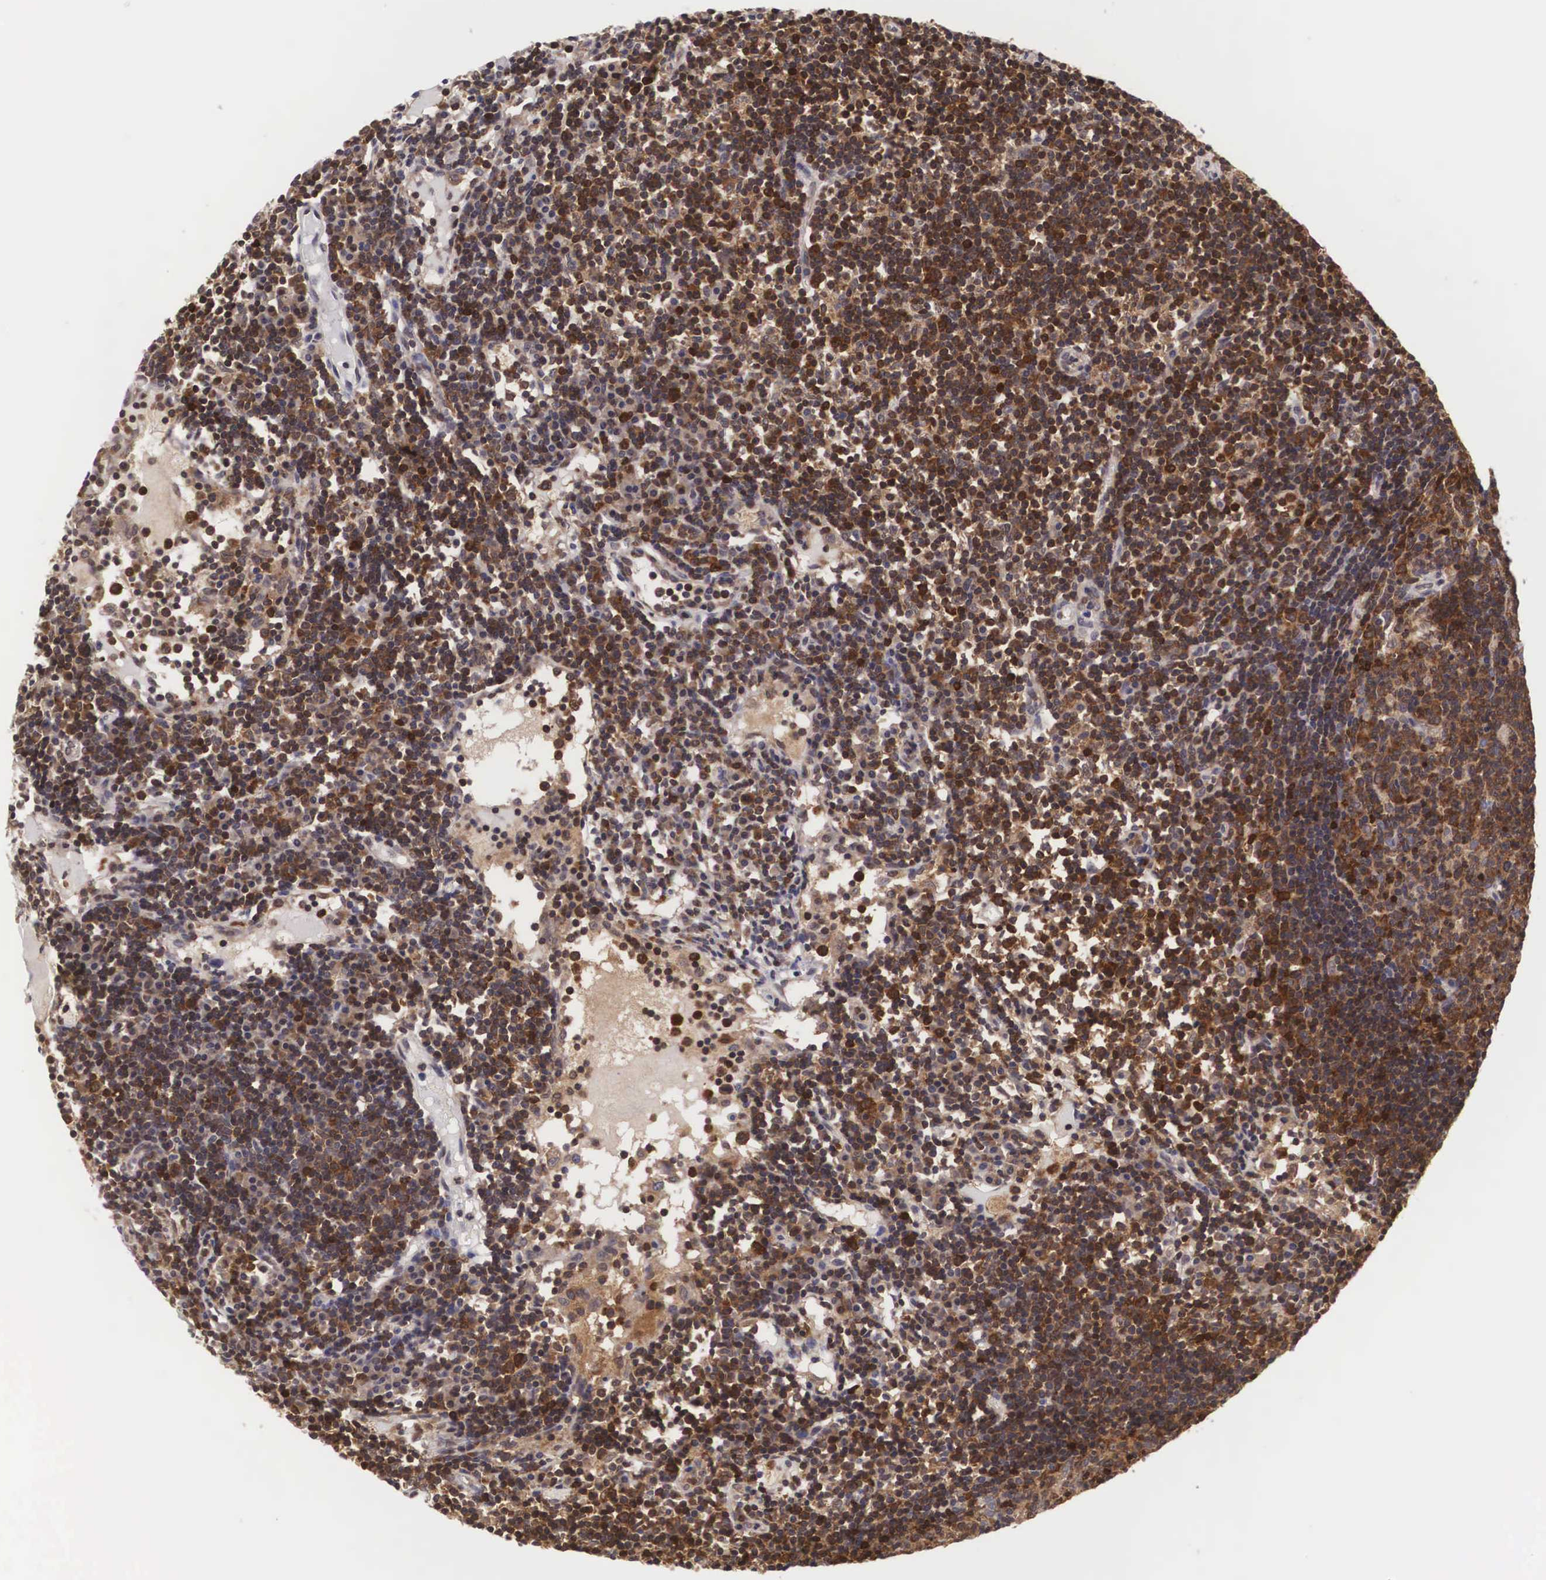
{"staining": {"intensity": "strong", "quantity": "25%-75%", "location": "cytoplasmic/membranous,nuclear"}, "tissue": "lymph node", "cell_type": "Germinal center cells", "image_type": "normal", "snomed": [{"axis": "morphology", "description": "Normal tissue, NOS"}, {"axis": "topography", "description": "Lymph node"}], "caption": "Immunohistochemistry histopathology image of normal lymph node stained for a protein (brown), which displays high levels of strong cytoplasmic/membranous,nuclear staining in about 25%-75% of germinal center cells.", "gene": "ADSL", "patient": {"sex": "female", "age": 55}}